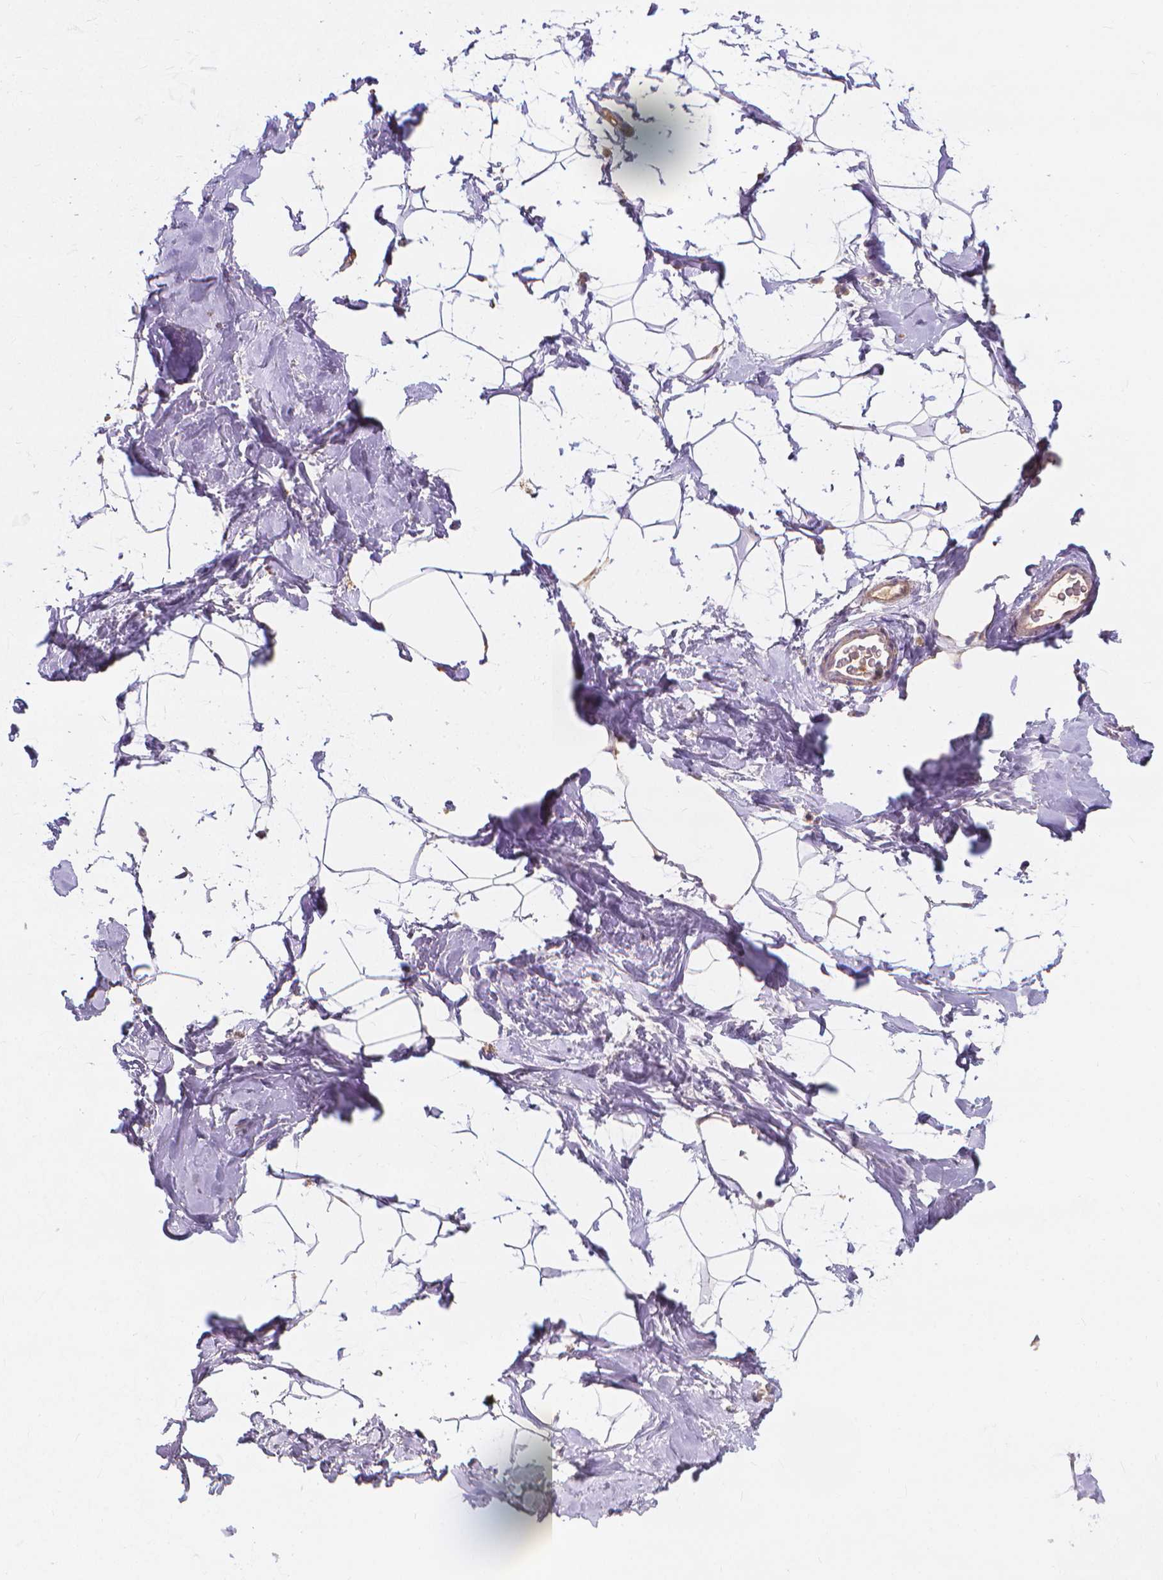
{"staining": {"intensity": "negative", "quantity": "none", "location": "none"}, "tissue": "breast", "cell_type": "Adipocytes", "image_type": "normal", "snomed": [{"axis": "morphology", "description": "Normal tissue, NOS"}, {"axis": "topography", "description": "Breast"}], "caption": "Immunohistochemical staining of benign breast displays no significant expression in adipocytes. Nuclei are stained in blue.", "gene": "SNCAIP", "patient": {"sex": "female", "age": 32}}